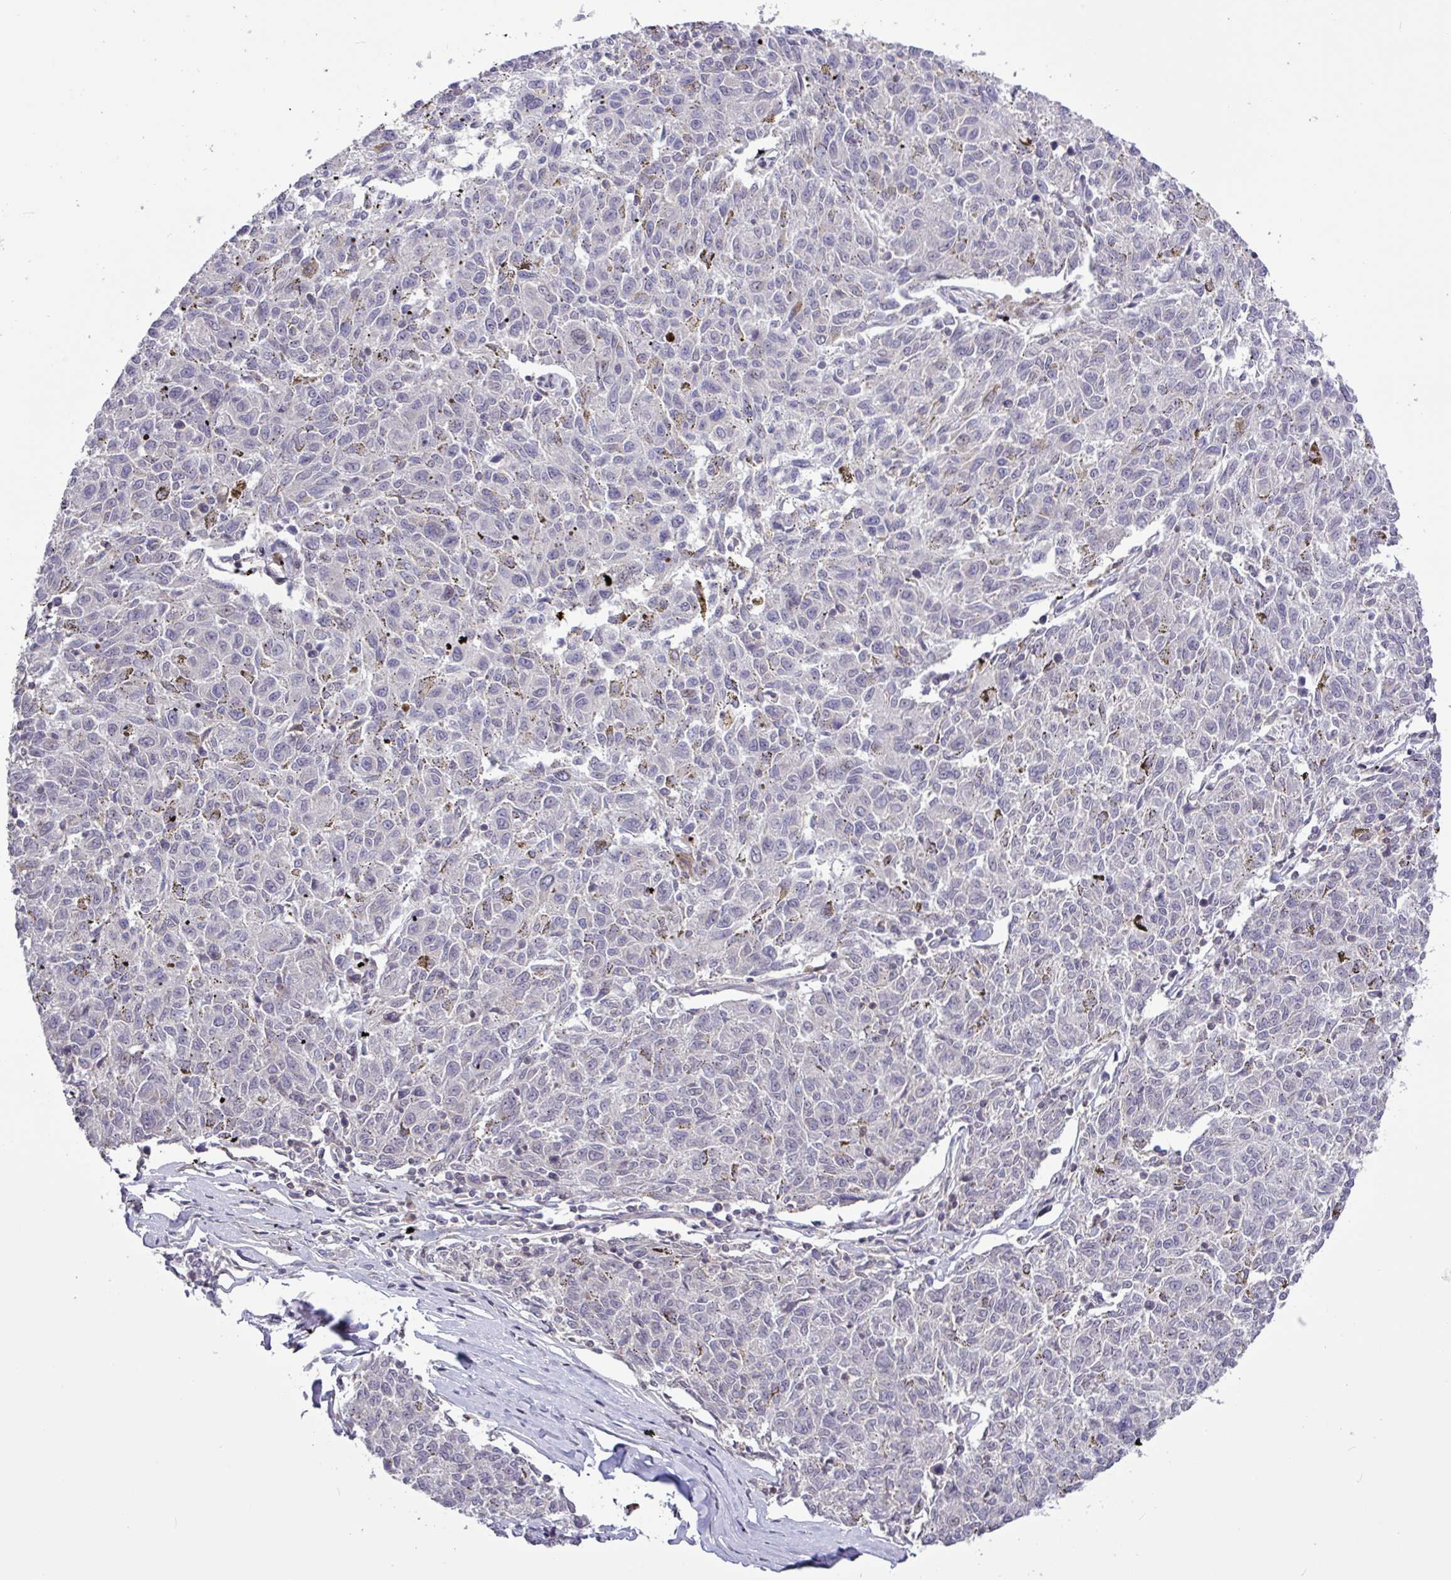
{"staining": {"intensity": "negative", "quantity": "none", "location": "none"}, "tissue": "melanoma", "cell_type": "Tumor cells", "image_type": "cancer", "snomed": [{"axis": "morphology", "description": "Malignant melanoma, NOS"}, {"axis": "topography", "description": "Skin"}], "caption": "This is a image of IHC staining of malignant melanoma, which shows no positivity in tumor cells.", "gene": "RTL3", "patient": {"sex": "female", "age": 72}}